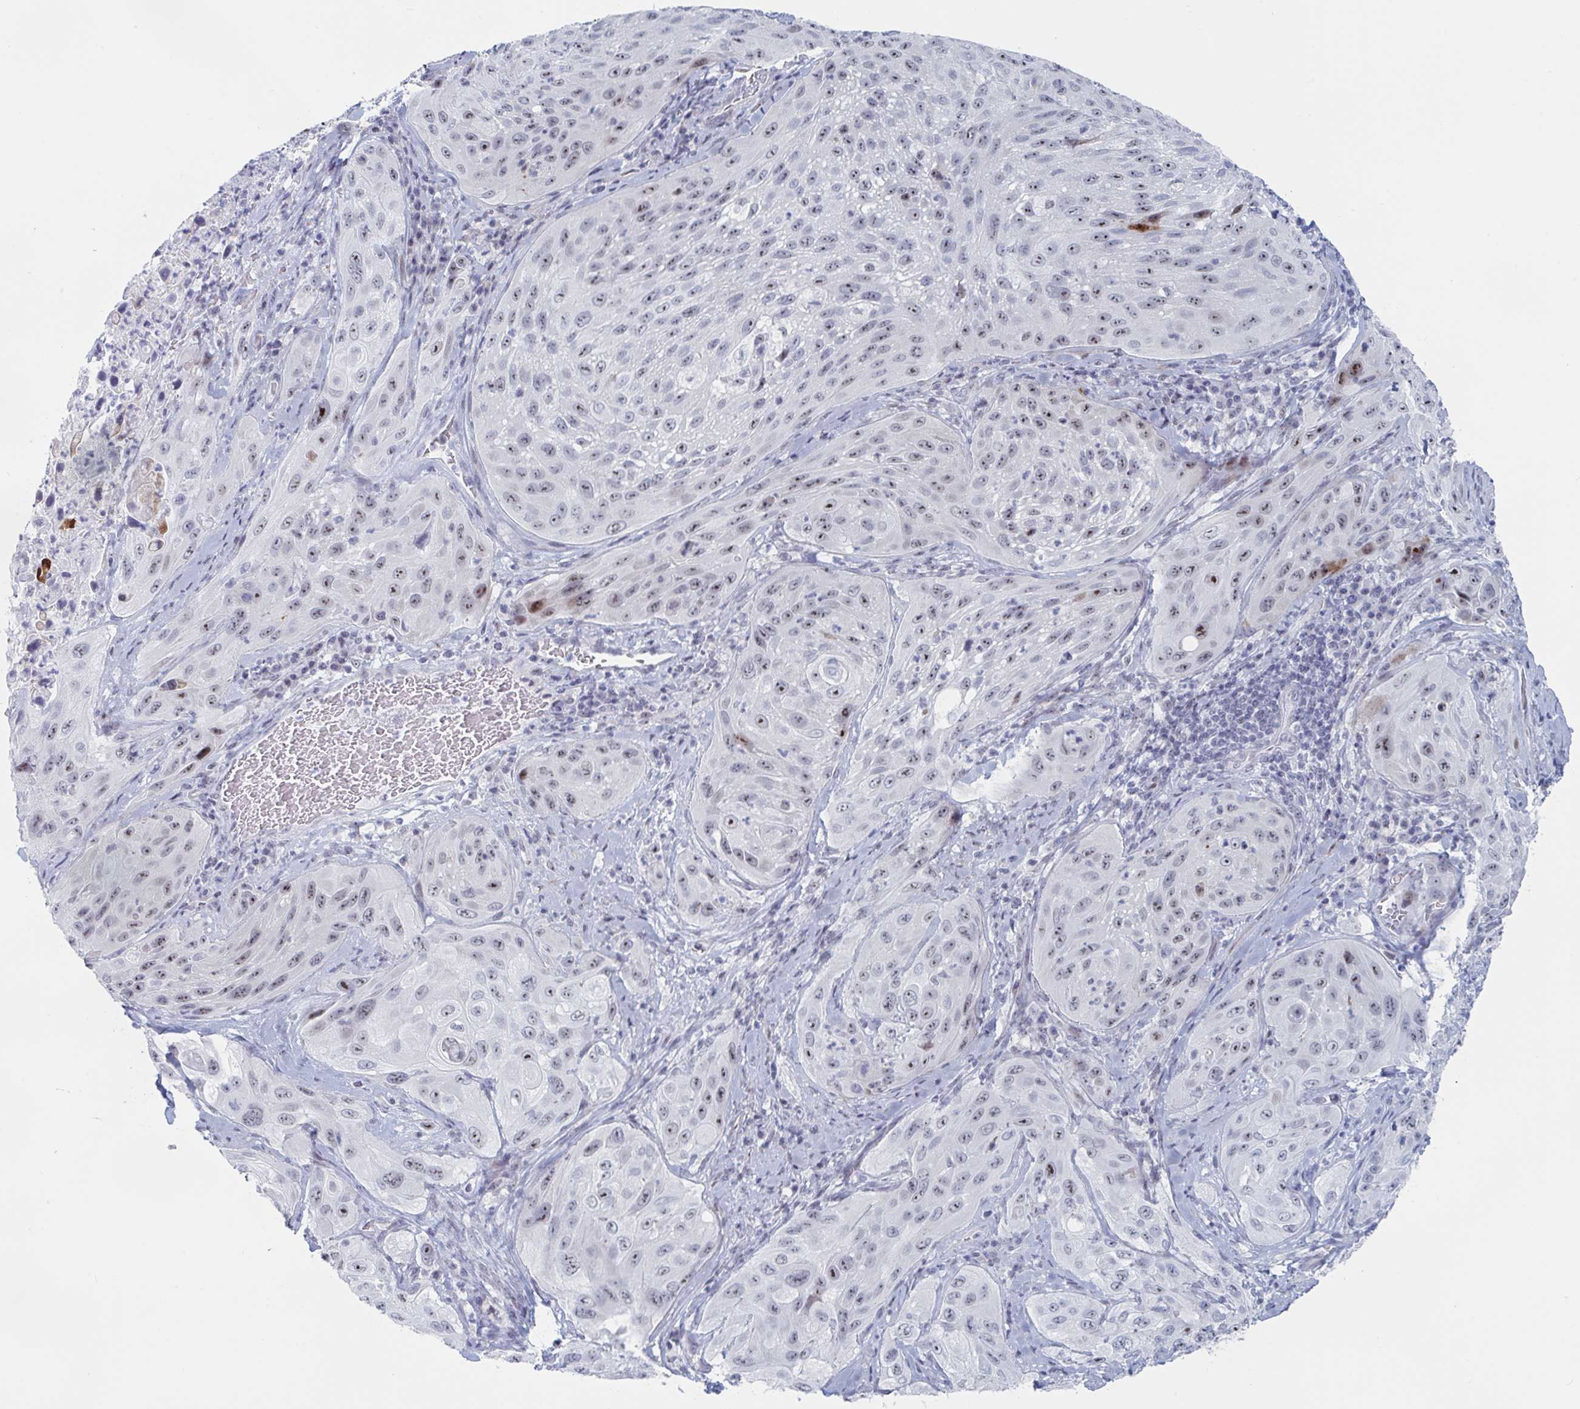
{"staining": {"intensity": "moderate", "quantity": ">75%", "location": "nuclear"}, "tissue": "cervical cancer", "cell_type": "Tumor cells", "image_type": "cancer", "snomed": [{"axis": "morphology", "description": "Squamous cell carcinoma, NOS"}, {"axis": "topography", "description": "Cervix"}], "caption": "Immunohistochemistry (IHC) (DAB (3,3'-diaminobenzidine)) staining of human cervical squamous cell carcinoma demonstrates moderate nuclear protein staining in about >75% of tumor cells.", "gene": "NR1H2", "patient": {"sex": "female", "age": 42}}